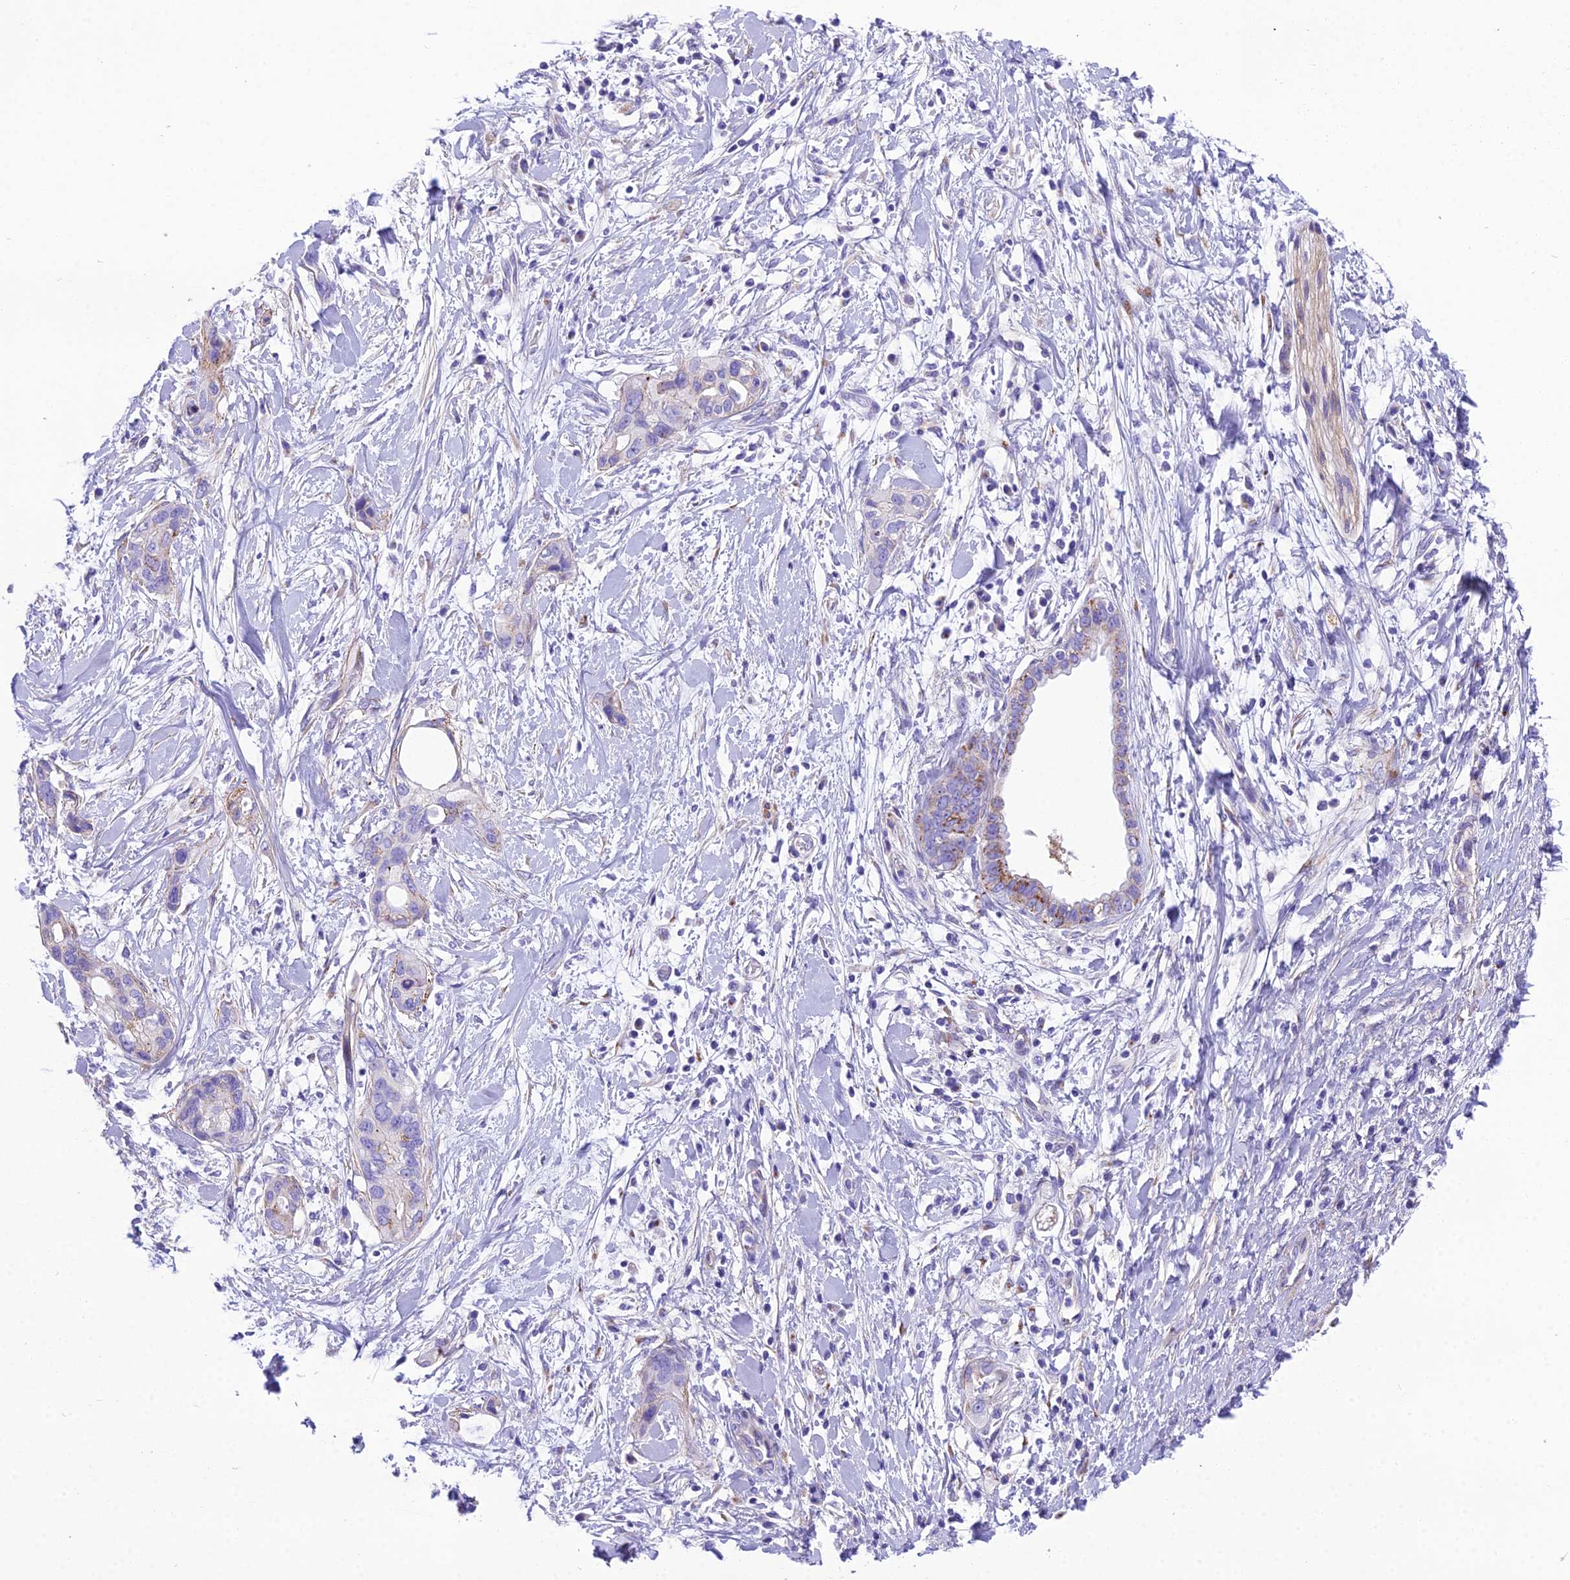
{"staining": {"intensity": "moderate", "quantity": "25%-75%", "location": "cytoplasmic/membranous"}, "tissue": "pancreatic cancer", "cell_type": "Tumor cells", "image_type": "cancer", "snomed": [{"axis": "morphology", "description": "Normal tissue, NOS"}, {"axis": "morphology", "description": "Adenocarcinoma, NOS"}, {"axis": "topography", "description": "Pancreas"}, {"axis": "topography", "description": "Peripheral nerve tissue"}], "caption": "Immunohistochemistry (DAB (3,3'-diaminobenzidine)) staining of pancreatic cancer (adenocarcinoma) displays moderate cytoplasmic/membranous protein expression in approximately 25%-75% of tumor cells.", "gene": "GFRA1", "patient": {"sex": "male", "age": 59}}